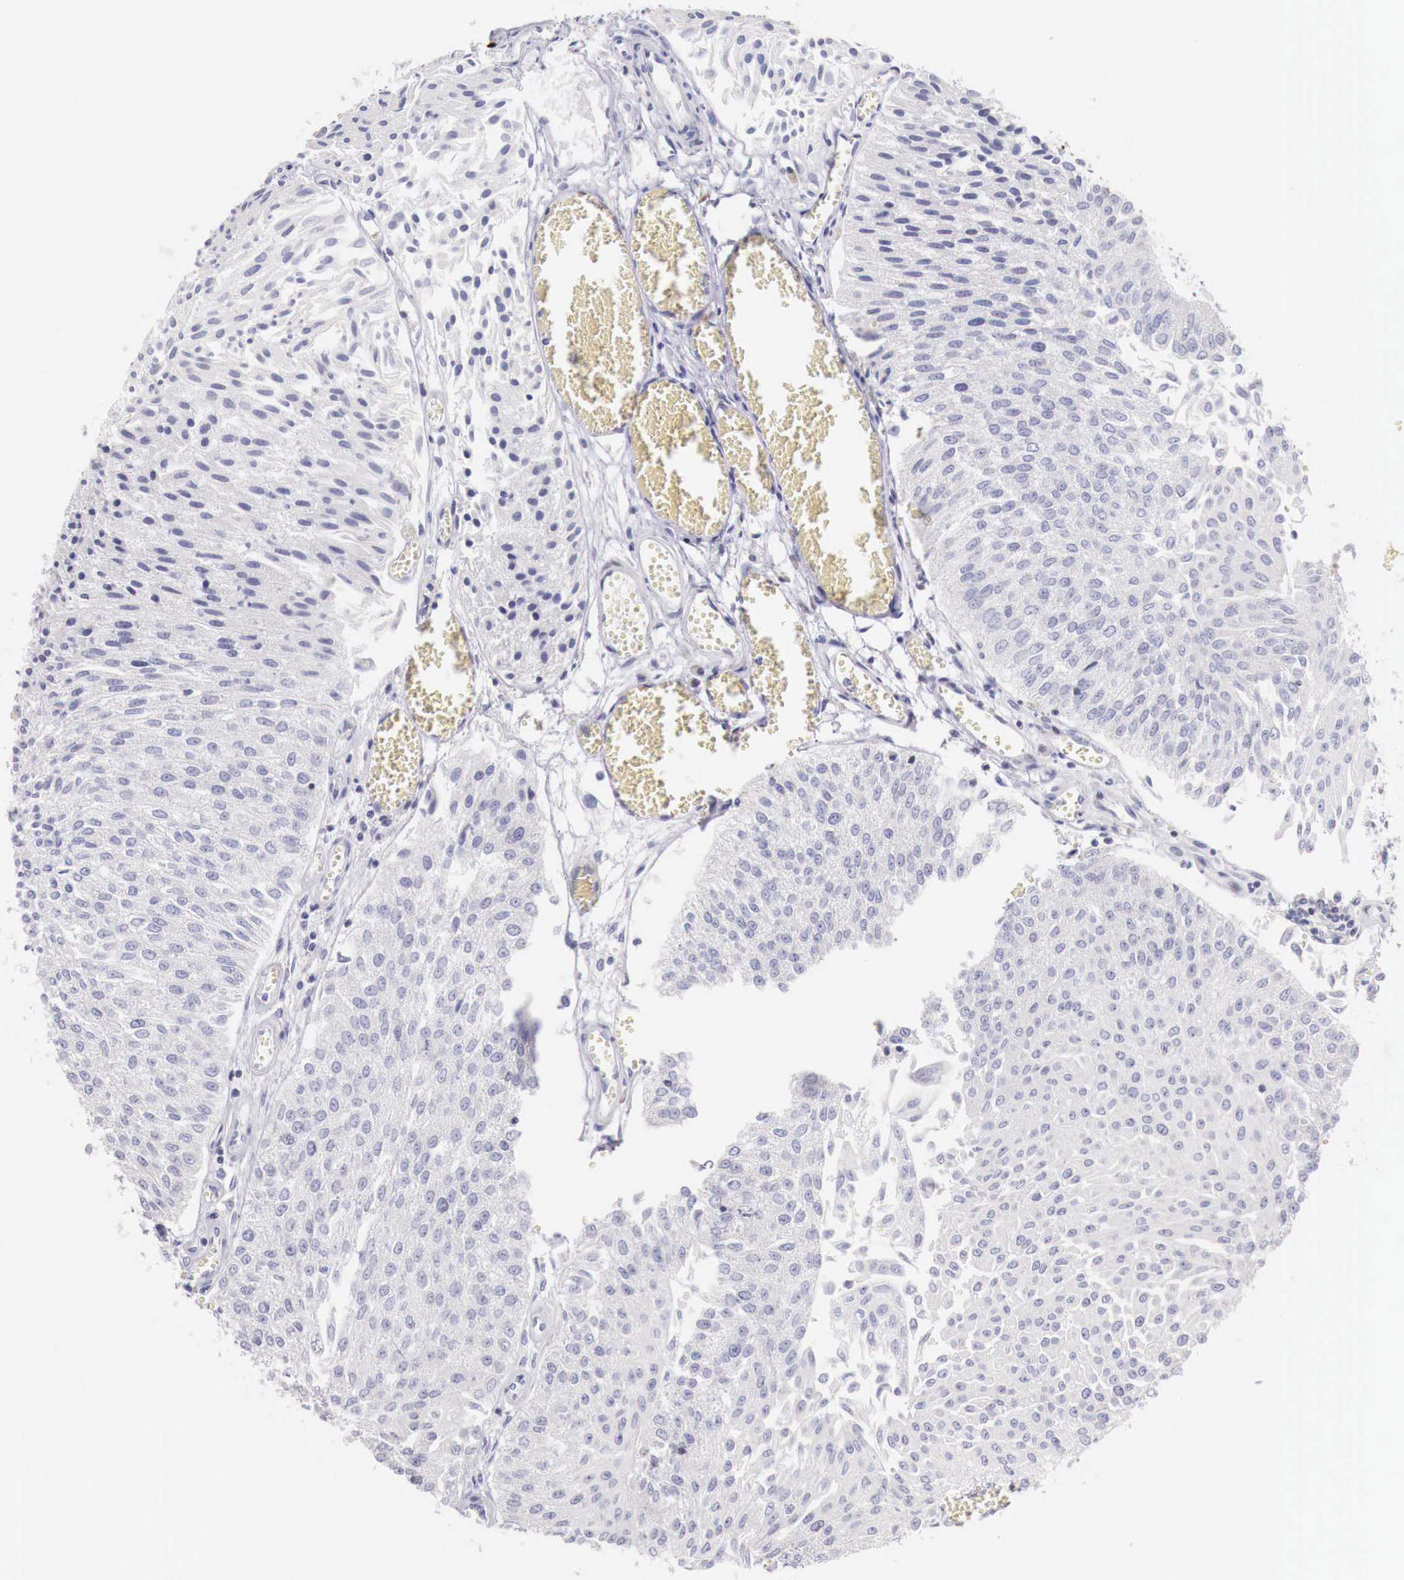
{"staining": {"intensity": "negative", "quantity": "none", "location": "none"}, "tissue": "urothelial cancer", "cell_type": "Tumor cells", "image_type": "cancer", "snomed": [{"axis": "morphology", "description": "Urothelial carcinoma, Low grade"}, {"axis": "topography", "description": "Urinary bladder"}], "caption": "This is an IHC histopathology image of low-grade urothelial carcinoma. There is no staining in tumor cells.", "gene": "CLCN5", "patient": {"sex": "male", "age": 86}}